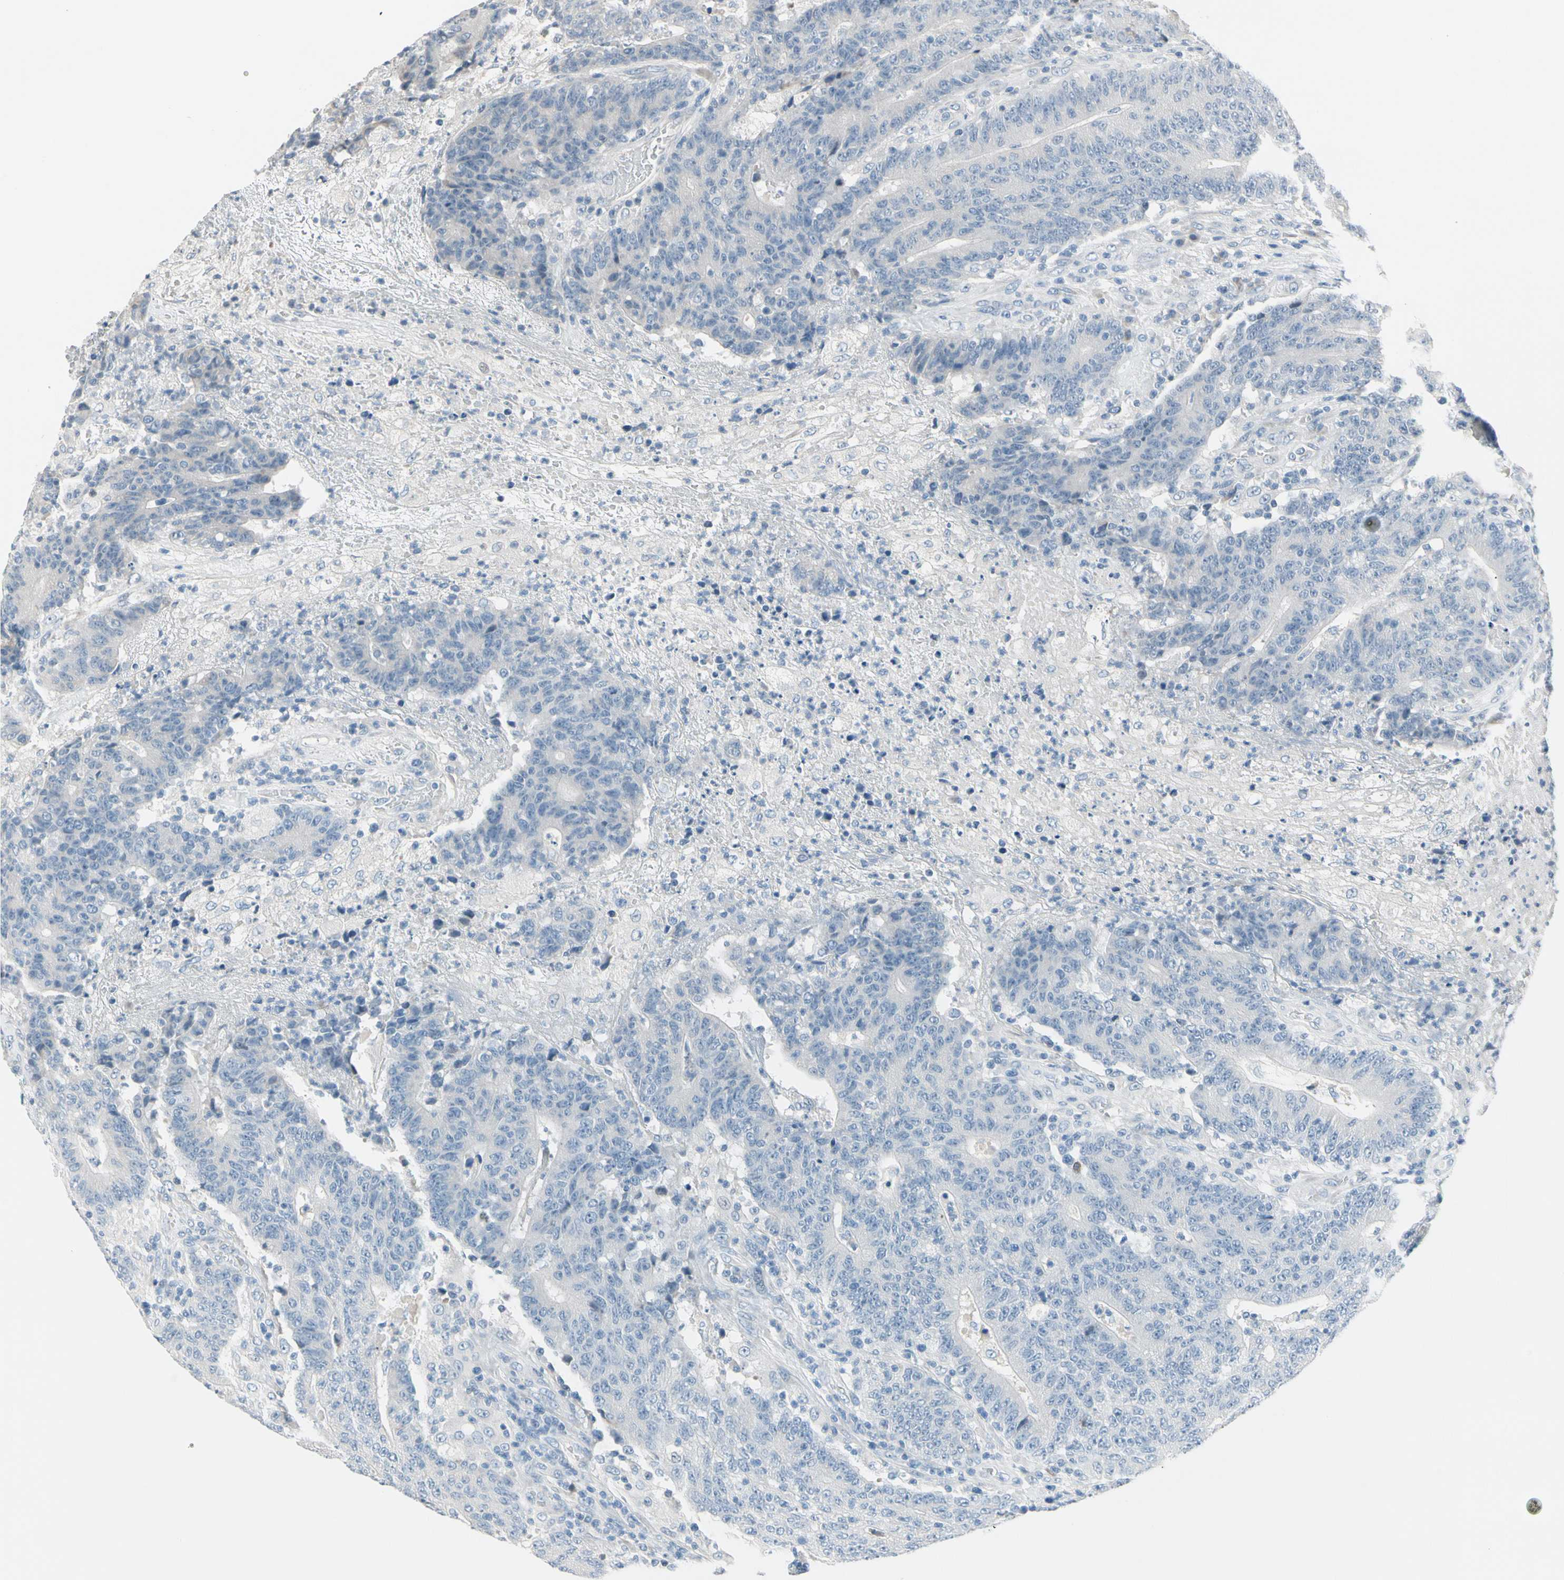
{"staining": {"intensity": "negative", "quantity": "none", "location": "none"}, "tissue": "colorectal cancer", "cell_type": "Tumor cells", "image_type": "cancer", "snomed": [{"axis": "morphology", "description": "Normal tissue, NOS"}, {"axis": "morphology", "description": "Adenocarcinoma, NOS"}, {"axis": "topography", "description": "Colon"}], "caption": "Protein analysis of colorectal cancer shows no significant expression in tumor cells. Brightfield microscopy of immunohistochemistry (IHC) stained with DAB (3,3'-diaminobenzidine) (brown) and hematoxylin (blue), captured at high magnification.", "gene": "STK40", "patient": {"sex": "female", "age": 75}}